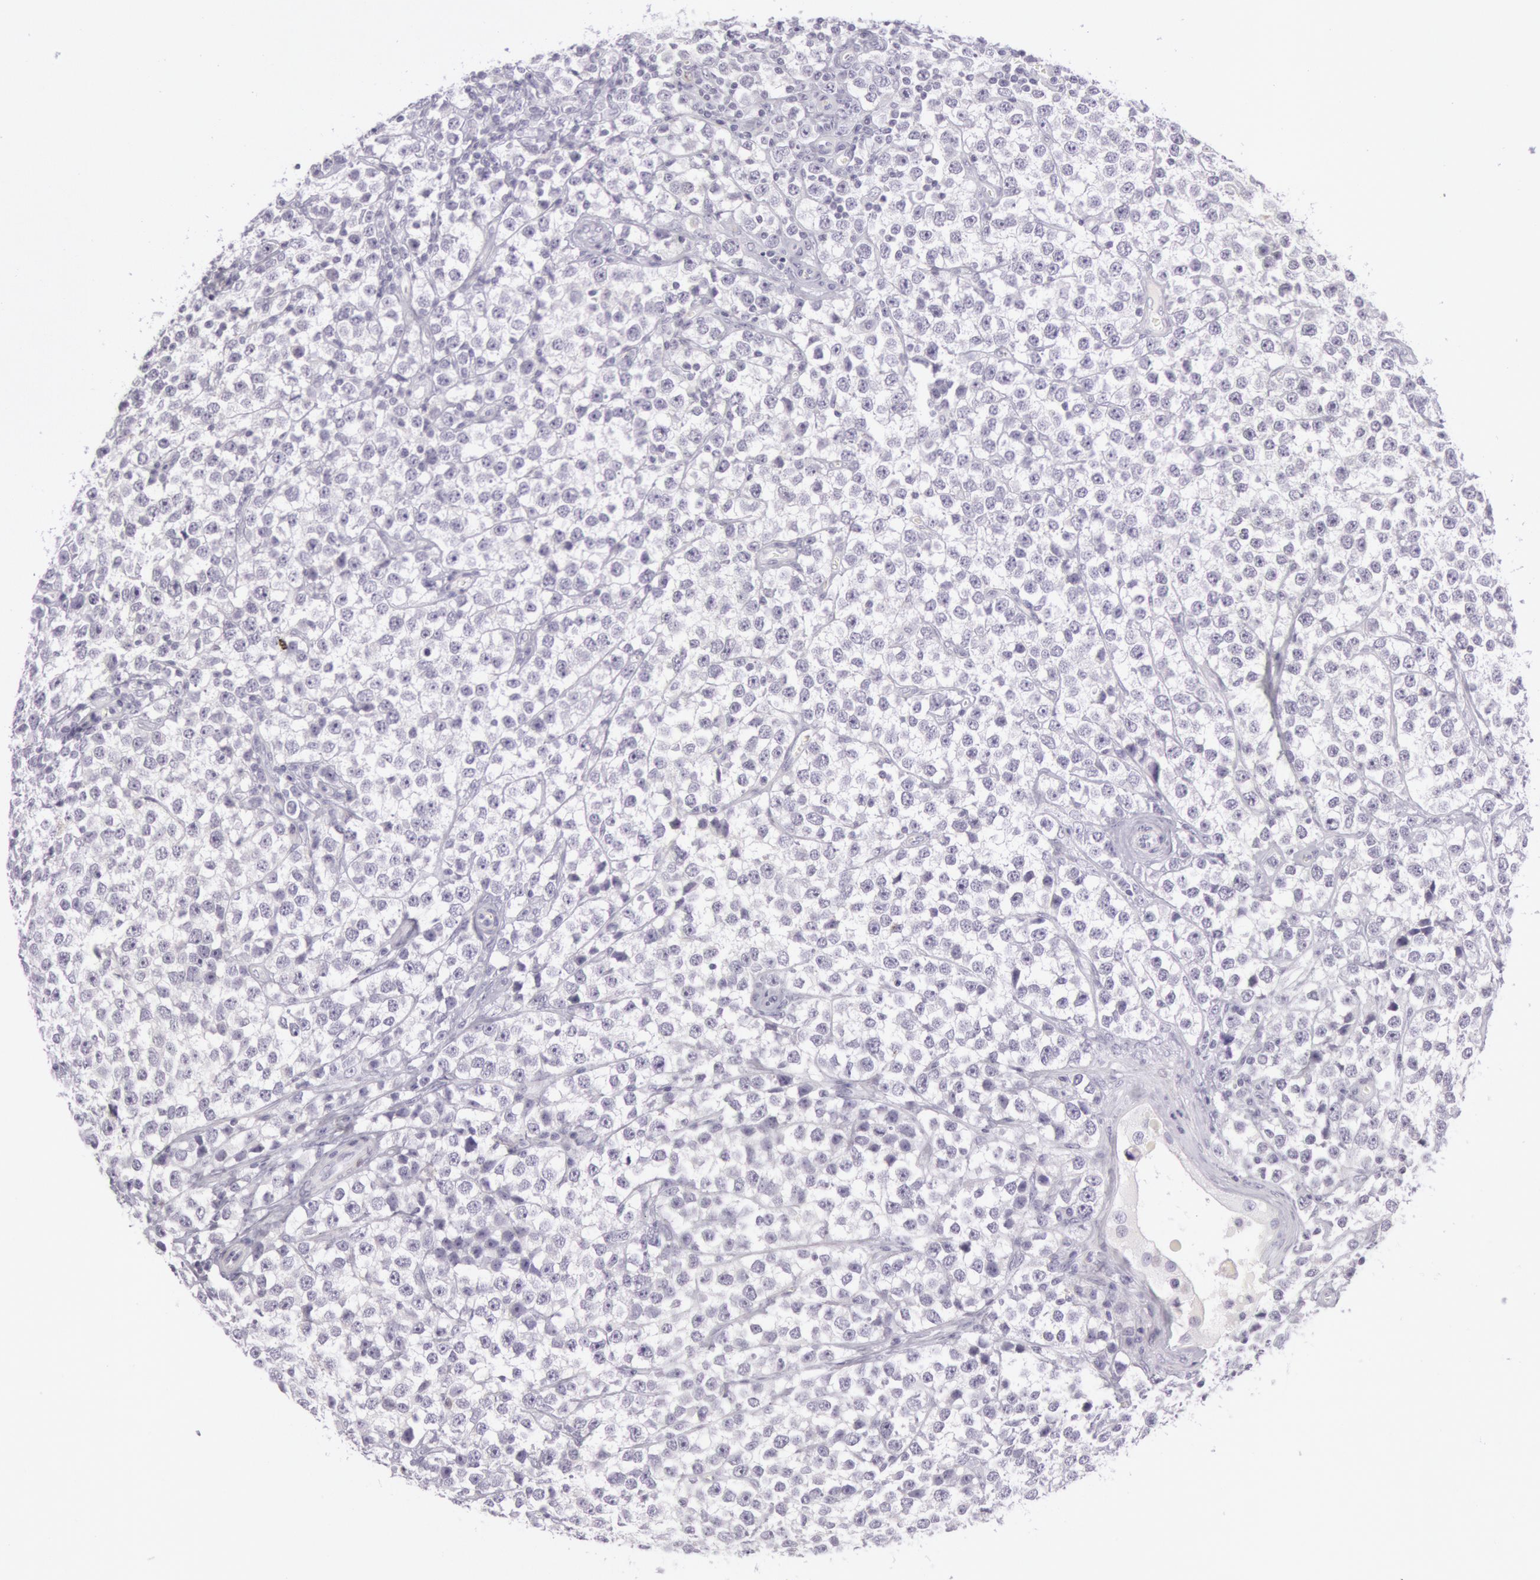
{"staining": {"intensity": "negative", "quantity": "none", "location": "none"}, "tissue": "testis cancer", "cell_type": "Tumor cells", "image_type": "cancer", "snomed": [{"axis": "morphology", "description": "Seminoma, NOS"}, {"axis": "topography", "description": "Testis"}], "caption": "The immunohistochemistry (IHC) photomicrograph has no significant positivity in tumor cells of testis cancer (seminoma) tissue. (DAB immunohistochemistry visualized using brightfield microscopy, high magnification).", "gene": "CKB", "patient": {"sex": "male", "age": 25}}